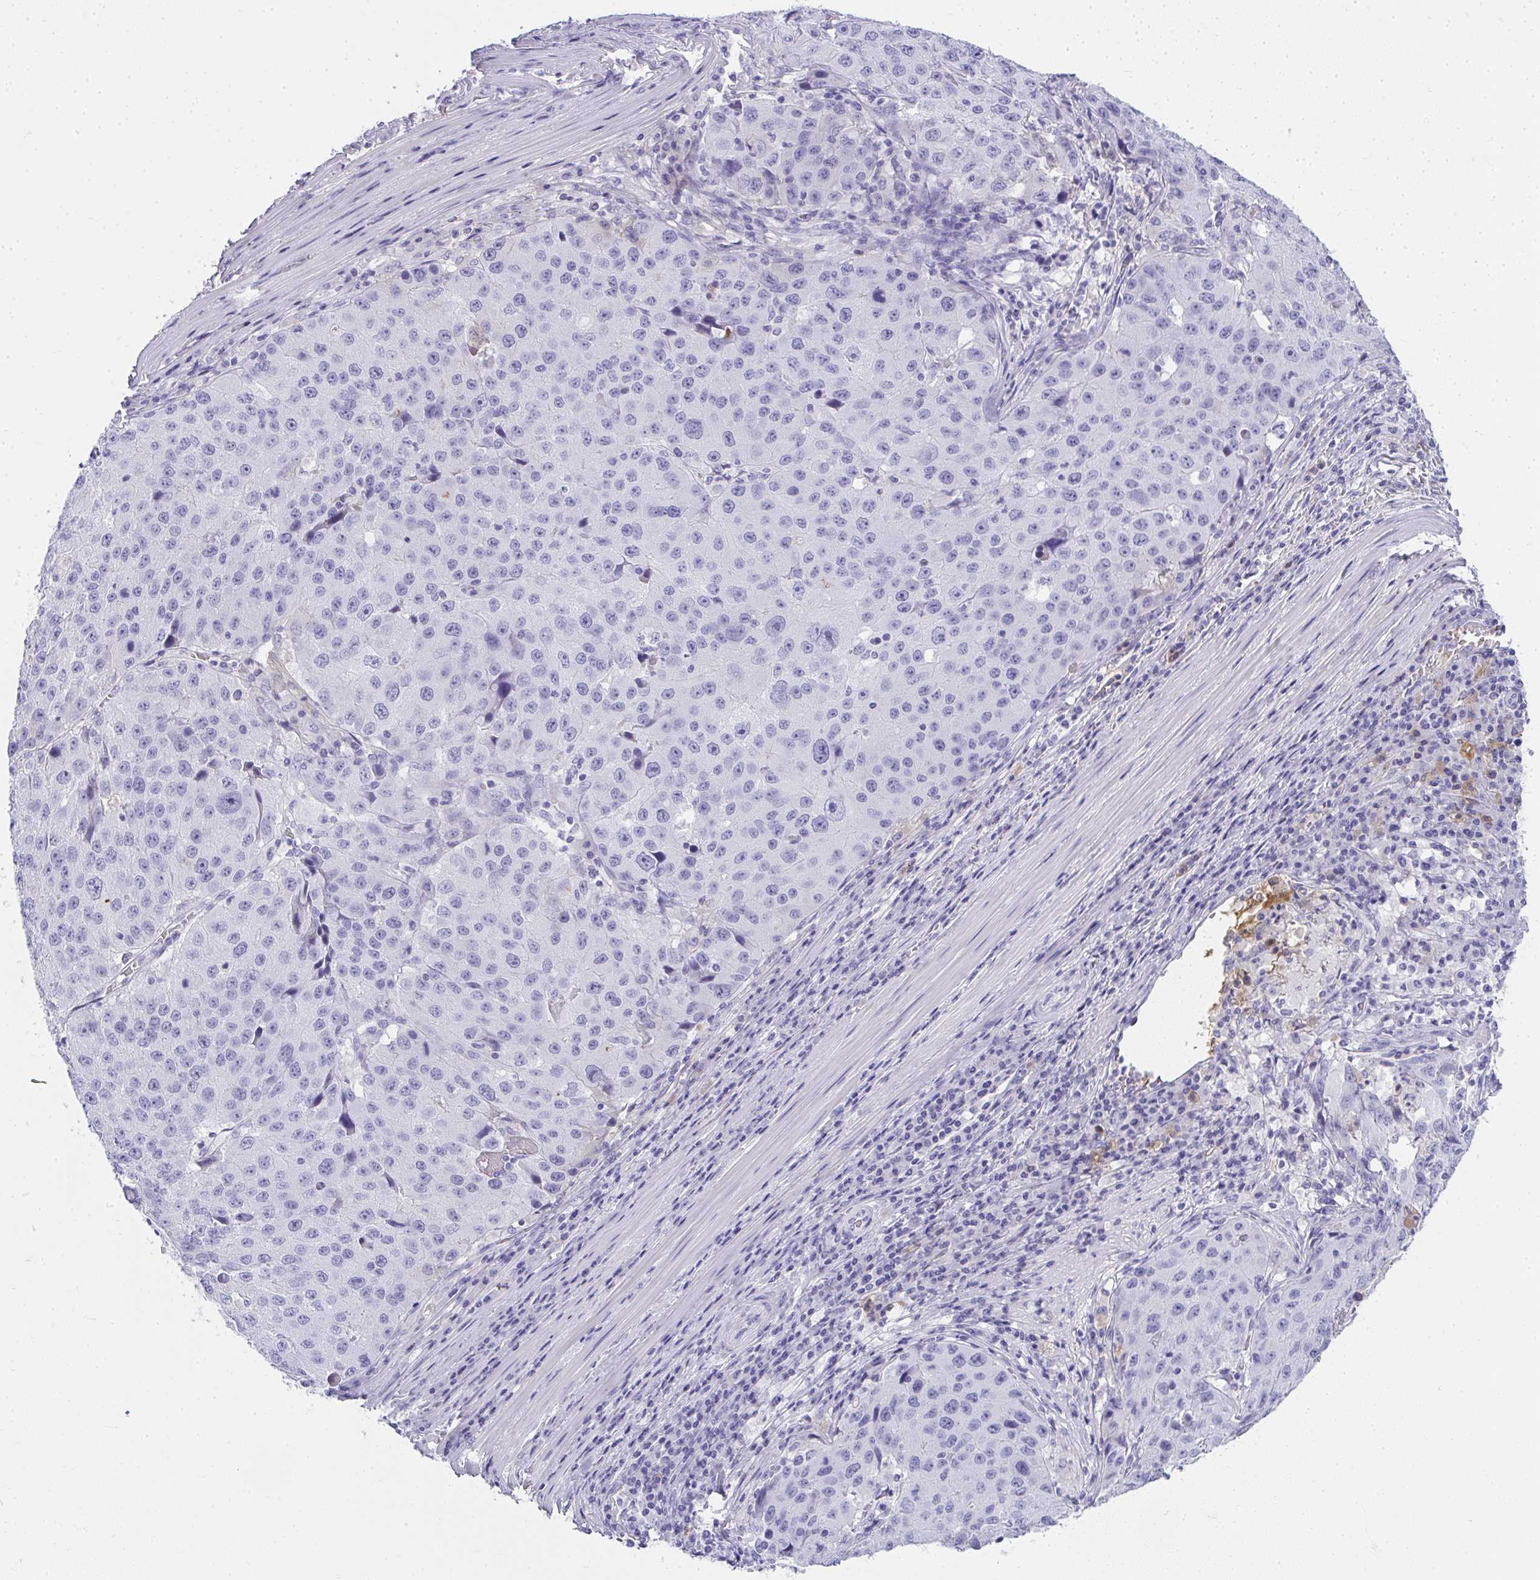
{"staining": {"intensity": "negative", "quantity": "none", "location": "none"}, "tissue": "stomach cancer", "cell_type": "Tumor cells", "image_type": "cancer", "snomed": [{"axis": "morphology", "description": "Adenocarcinoma, NOS"}, {"axis": "topography", "description": "Stomach"}], "caption": "The histopathology image shows no significant positivity in tumor cells of adenocarcinoma (stomach).", "gene": "ZSWIM3", "patient": {"sex": "male", "age": 71}}